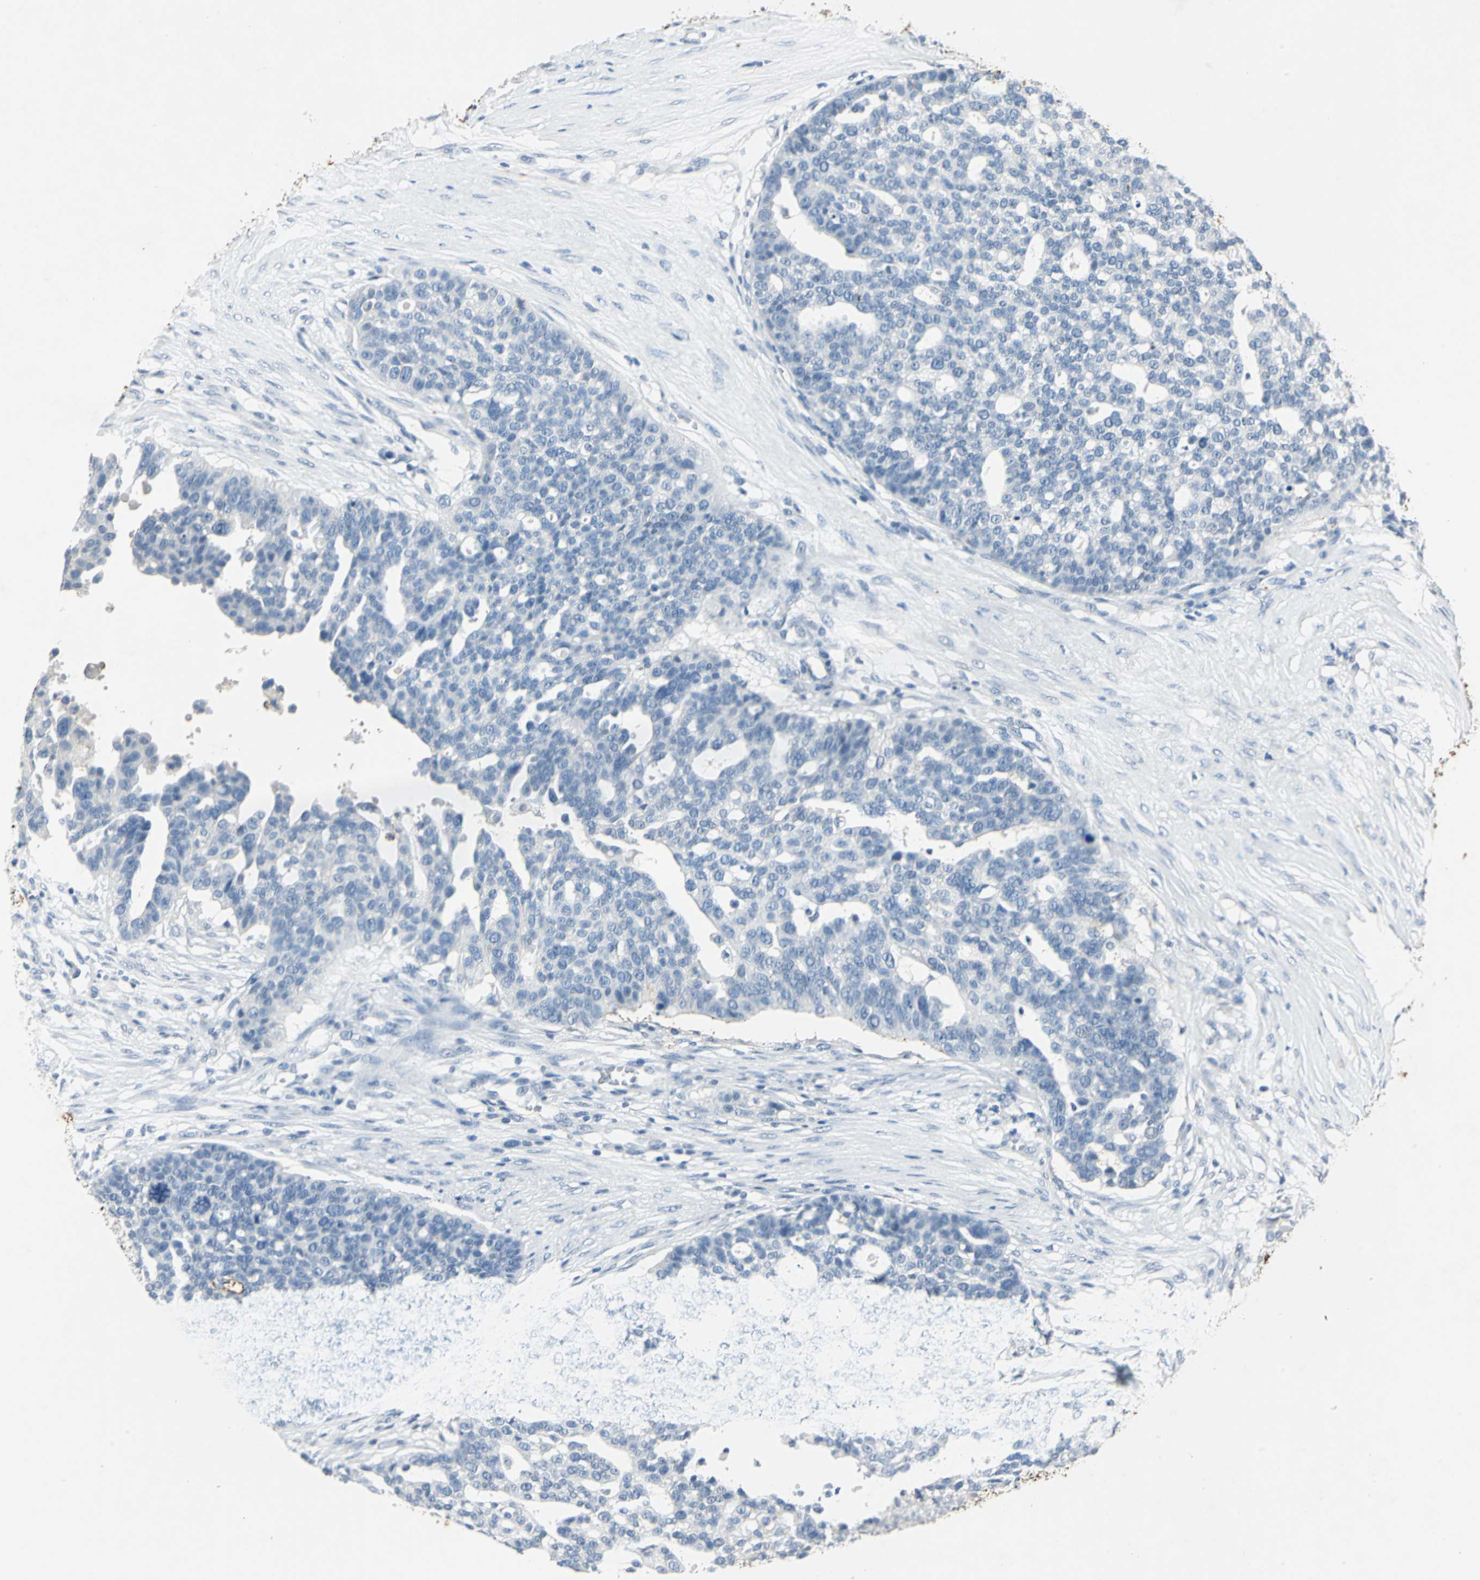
{"staining": {"intensity": "negative", "quantity": "none", "location": "none"}, "tissue": "ovarian cancer", "cell_type": "Tumor cells", "image_type": "cancer", "snomed": [{"axis": "morphology", "description": "Cystadenocarcinoma, serous, NOS"}, {"axis": "topography", "description": "Ovary"}], "caption": "Ovarian serous cystadenocarcinoma stained for a protein using immunohistochemistry (IHC) exhibits no positivity tumor cells.", "gene": "CAMK2B", "patient": {"sex": "female", "age": 59}}